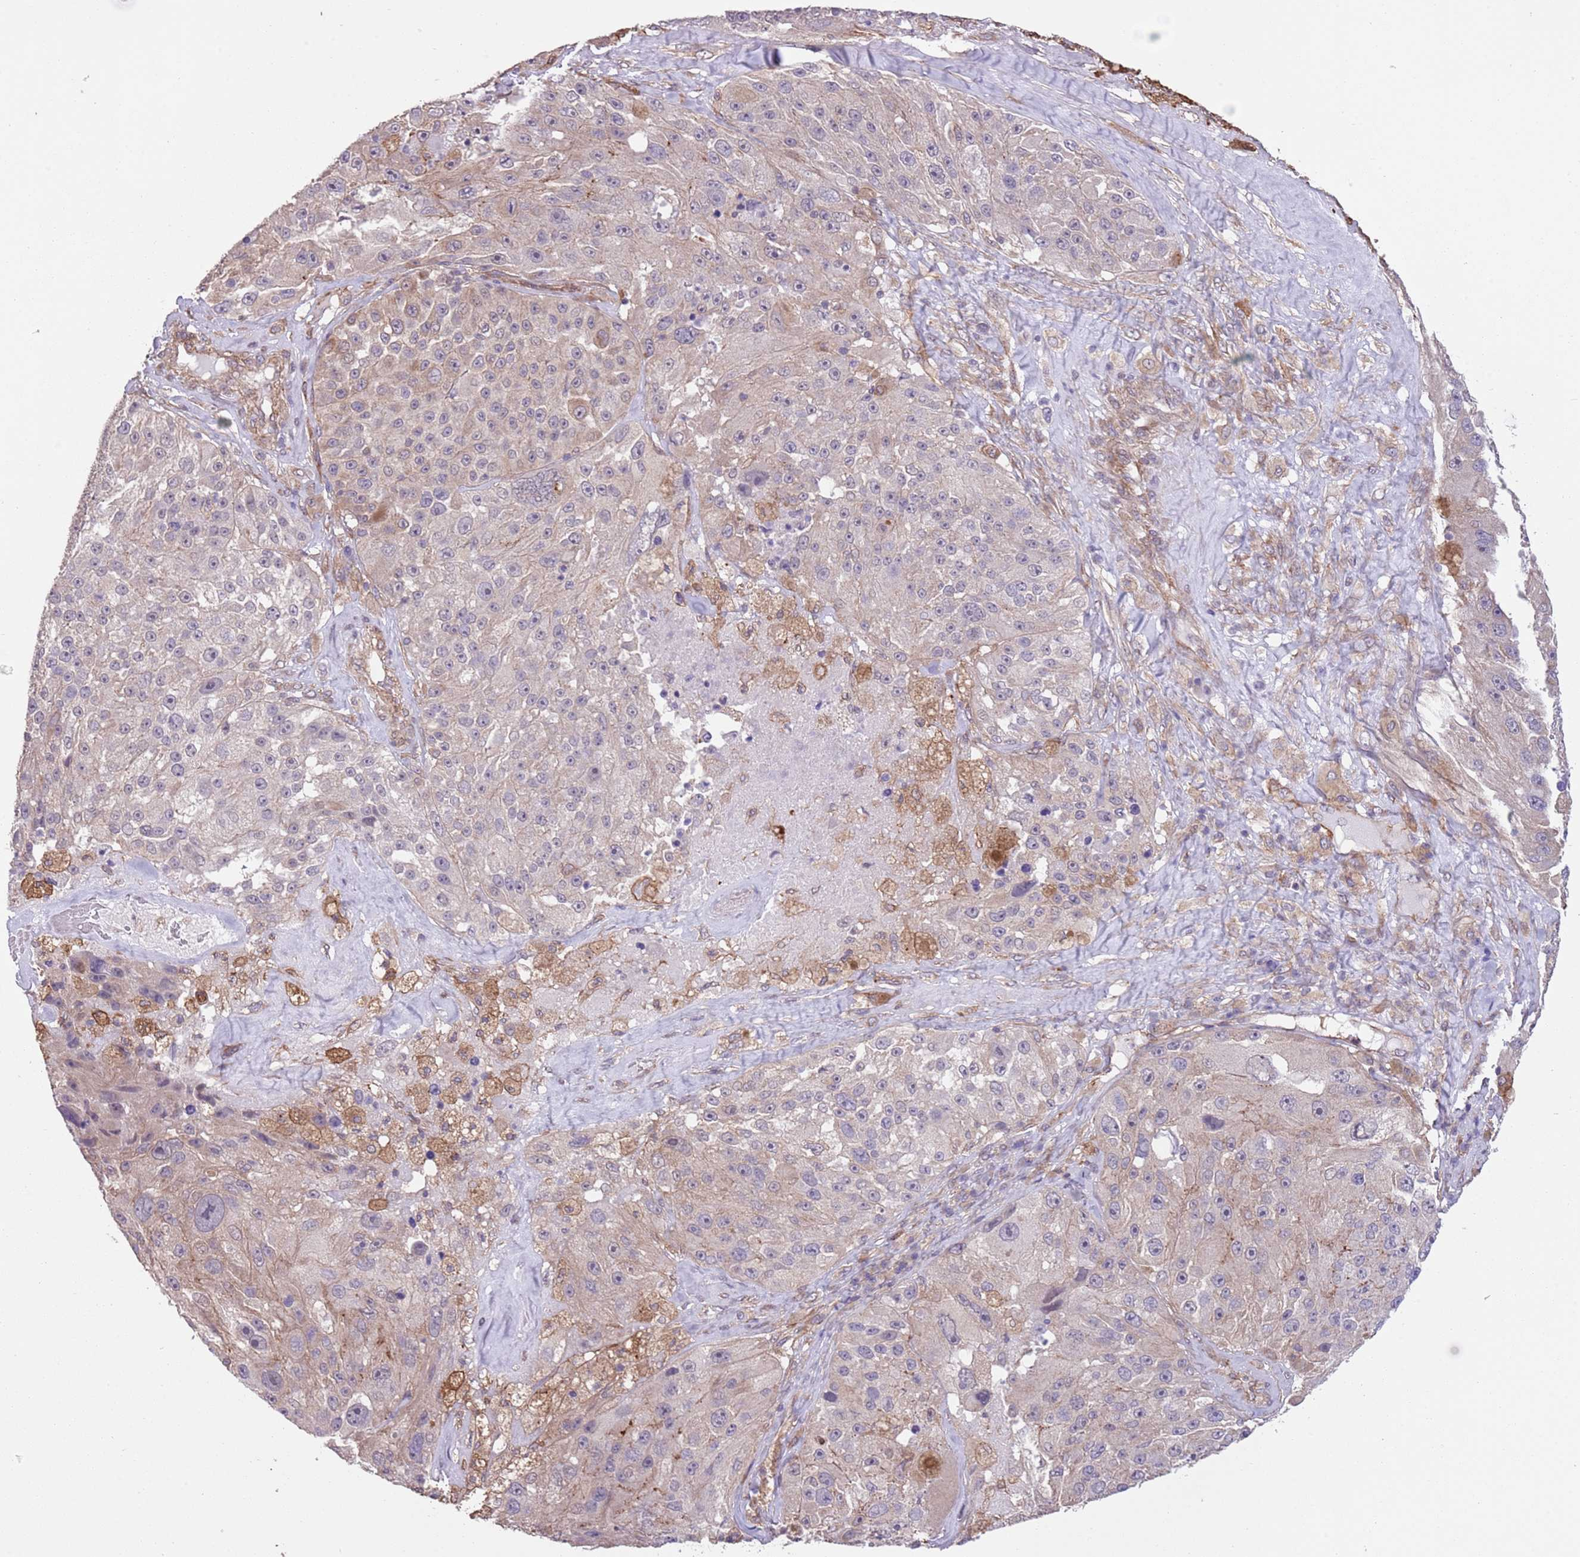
{"staining": {"intensity": "weak", "quantity": "25%-75%", "location": "cytoplasmic/membranous,nuclear"}, "tissue": "melanoma", "cell_type": "Tumor cells", "image_type": "cancer", "snomed": [{"axis": "morphology", "description": "Malignant melanoma, Metastatic site"}, {"axis": "topography", "description": "Lymph node"}], "caption": "Immunohistochemical staining of melanoma displays weak cytoplasmic/membranous and nuclear protein expression in approximately 25%-75% of tumor cells.", "gene": "CREBZF", "patient": {"sex": "male", "age": 62}}